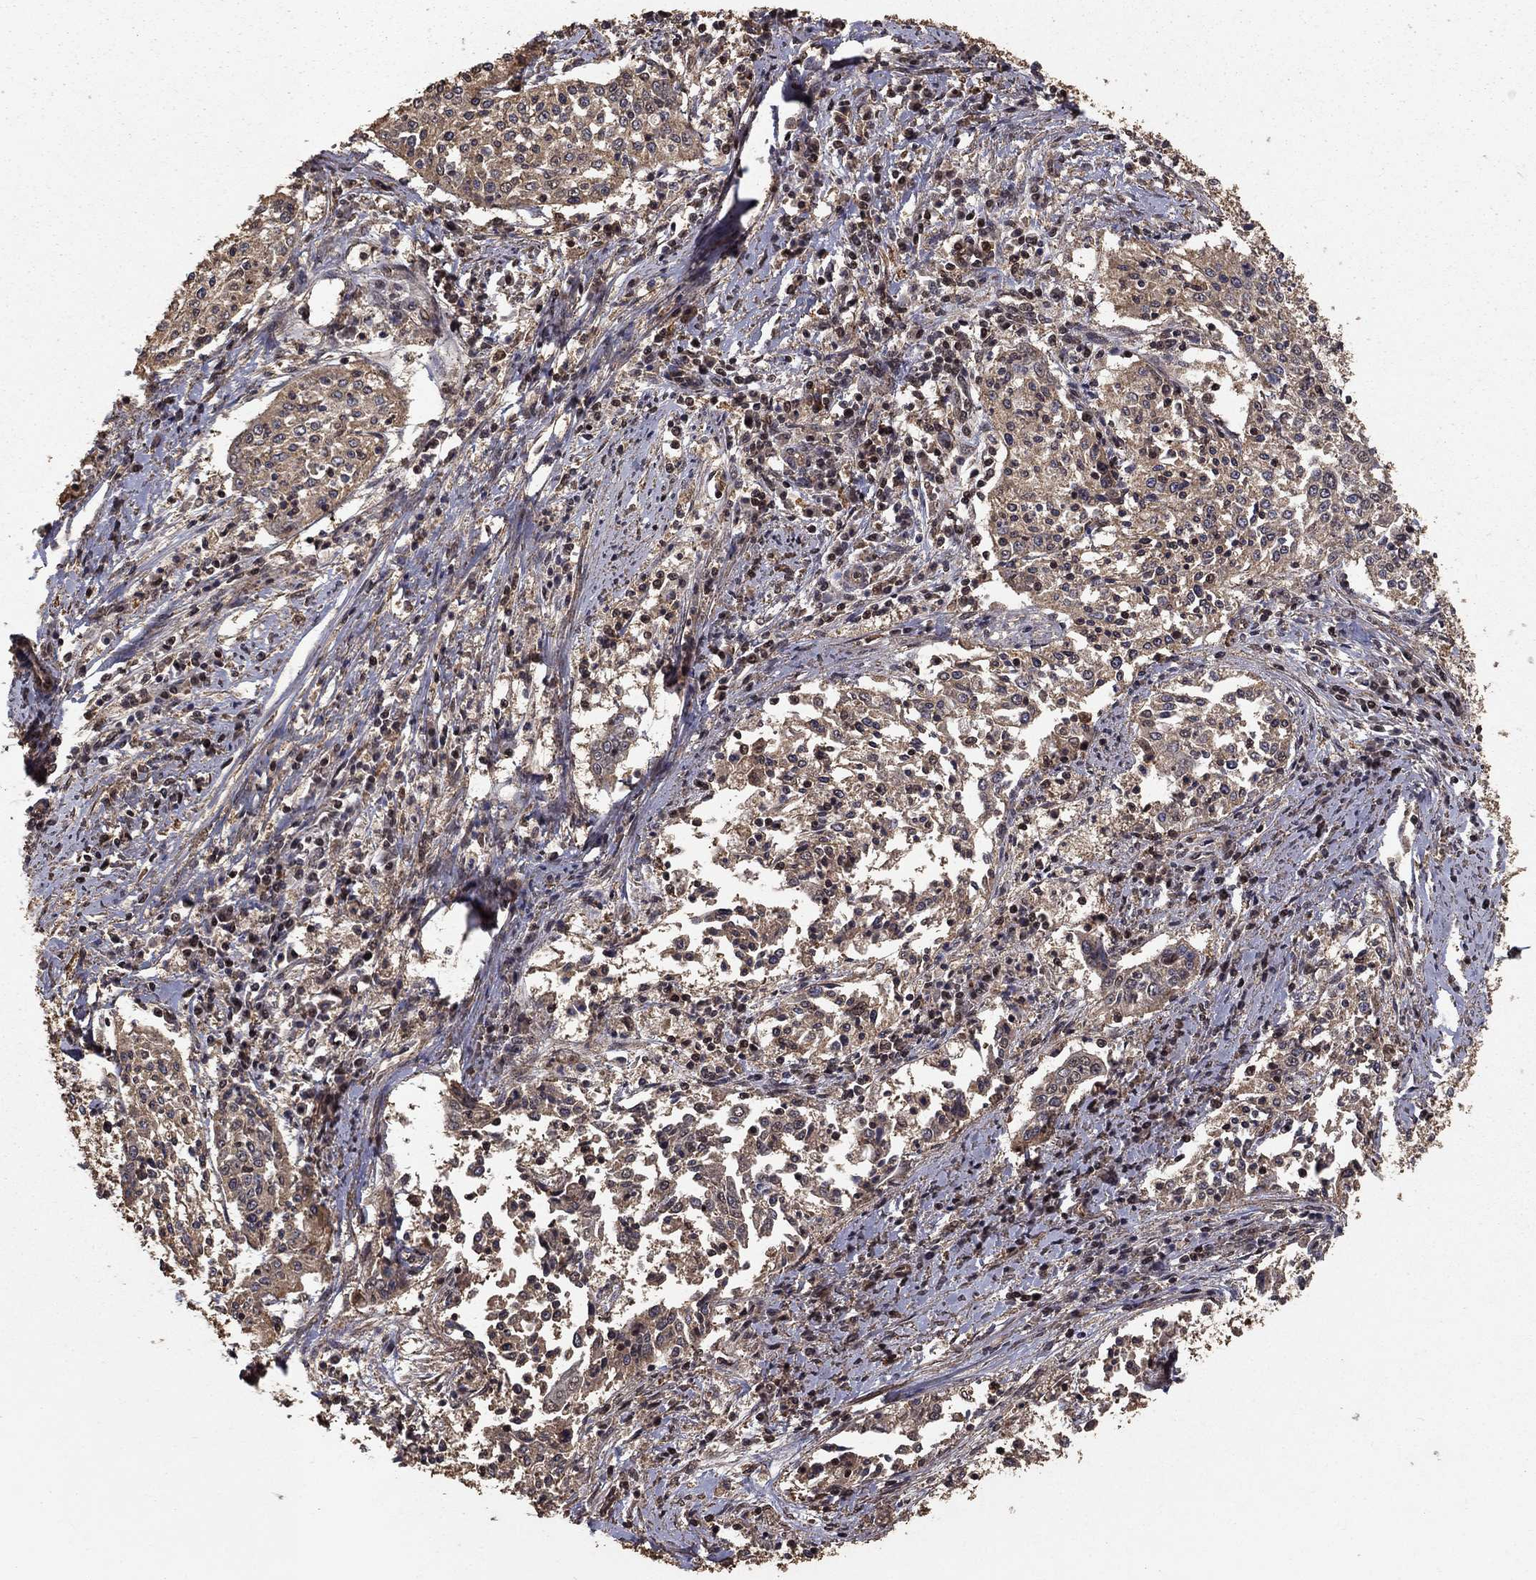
{"staining": {"intensity": "weak", "quantity": "25%-75%", "location": "cytoplasmic/membranous"}, "tissue": "cervical cancer", "cell_type": "Tumor cells", "image_type": "cancer", "snomed": [{"axis": "morphology", "description": "Squamous cell carcinoma, NOS"}, {"axis": "topography", "description": "Cervix"}], "caption": "Weak cytoplasmic/membranous staining is seen in about 25%-75% of tumor cells in cervical cancer (squamous cell carcinoma).", "gene": "PRDM1", "patient": {"sex": "female", "age": 41}}